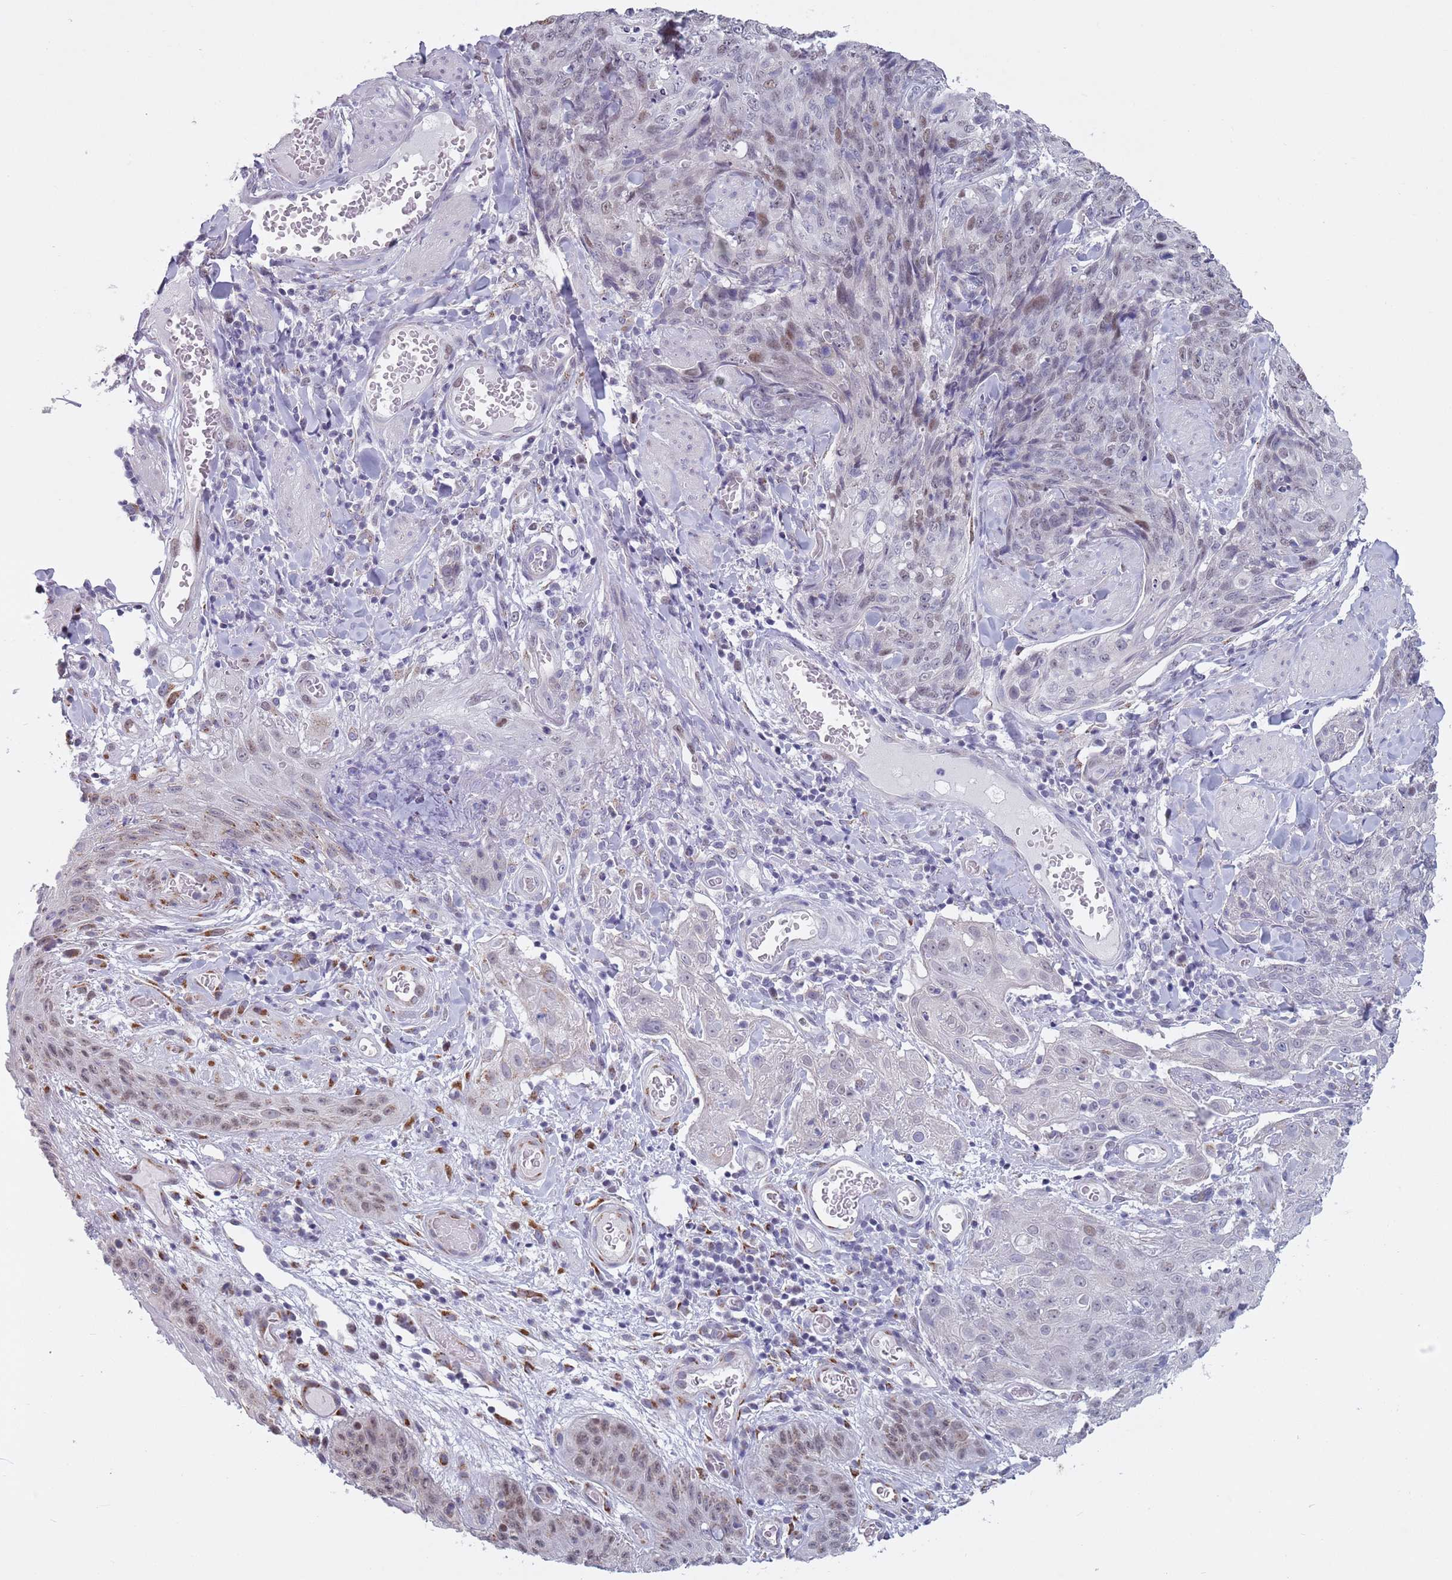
{"staining": {"intensity": "weak", "quantity": "<25%", "location": "cytoplasmic/membranous,nuclear"}, "tissue": "skin cancer", "cell_type": "Tumor cells", "image_type": "cancer", "snomed": [{"axis": "morphology", "description": "Squamous cell carcinoma, NOS"}, {"axis": "topography", "description": "Skin"}, {"axis": "topography", "description": "Vulva"}], "caption": "A photomicrograph of skin cancer stained for a protein demonstrates no brown staining in tumor cells. (Immunohistochemistry, brightfield microscopy, high magnification).", "gene": "ZKSCAN2", "patient": {"sex": "female", "age": 85}}